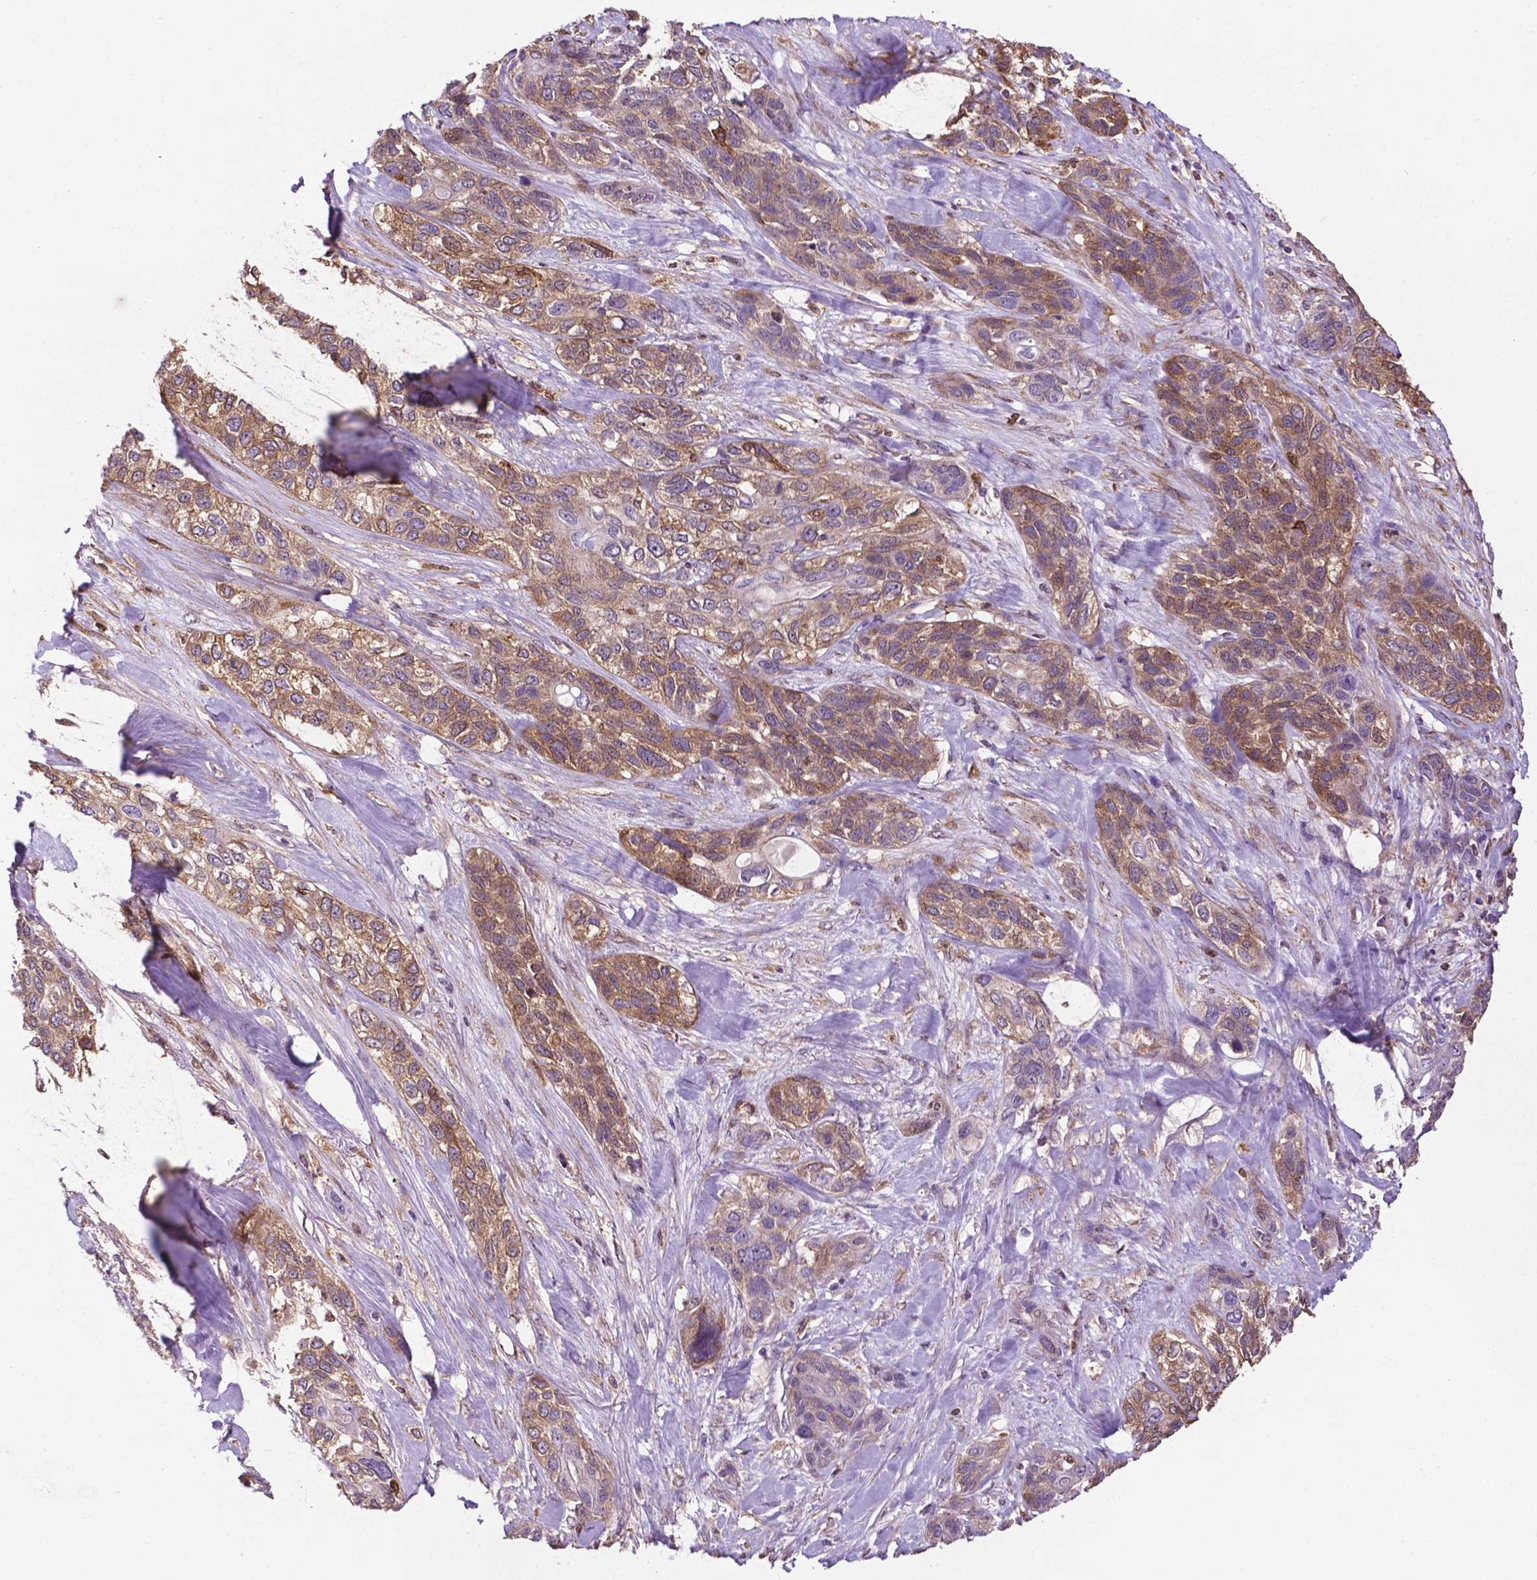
{"staining": {"intensity": "moderate", "quantity": ">75%", "location": "cytoplasmic/membranous"}, "tissue": "lung cancer", "cell_type": "Tumor cells", "image_type": "cancer", "snomed": [{"axis": "morphology", "description": "Squamous cell carcinoma, NOS"}, {"axis": "topography", "description": "Lung"}], "caption": "IHC of lung squamous cell carcinoma exhibits medium levels of moderate cytoplasmic/membranous expression in approximately >75% of tumor cells.", "gene": "SMAD3", "patient": {"sex": "female", "age": 70}}